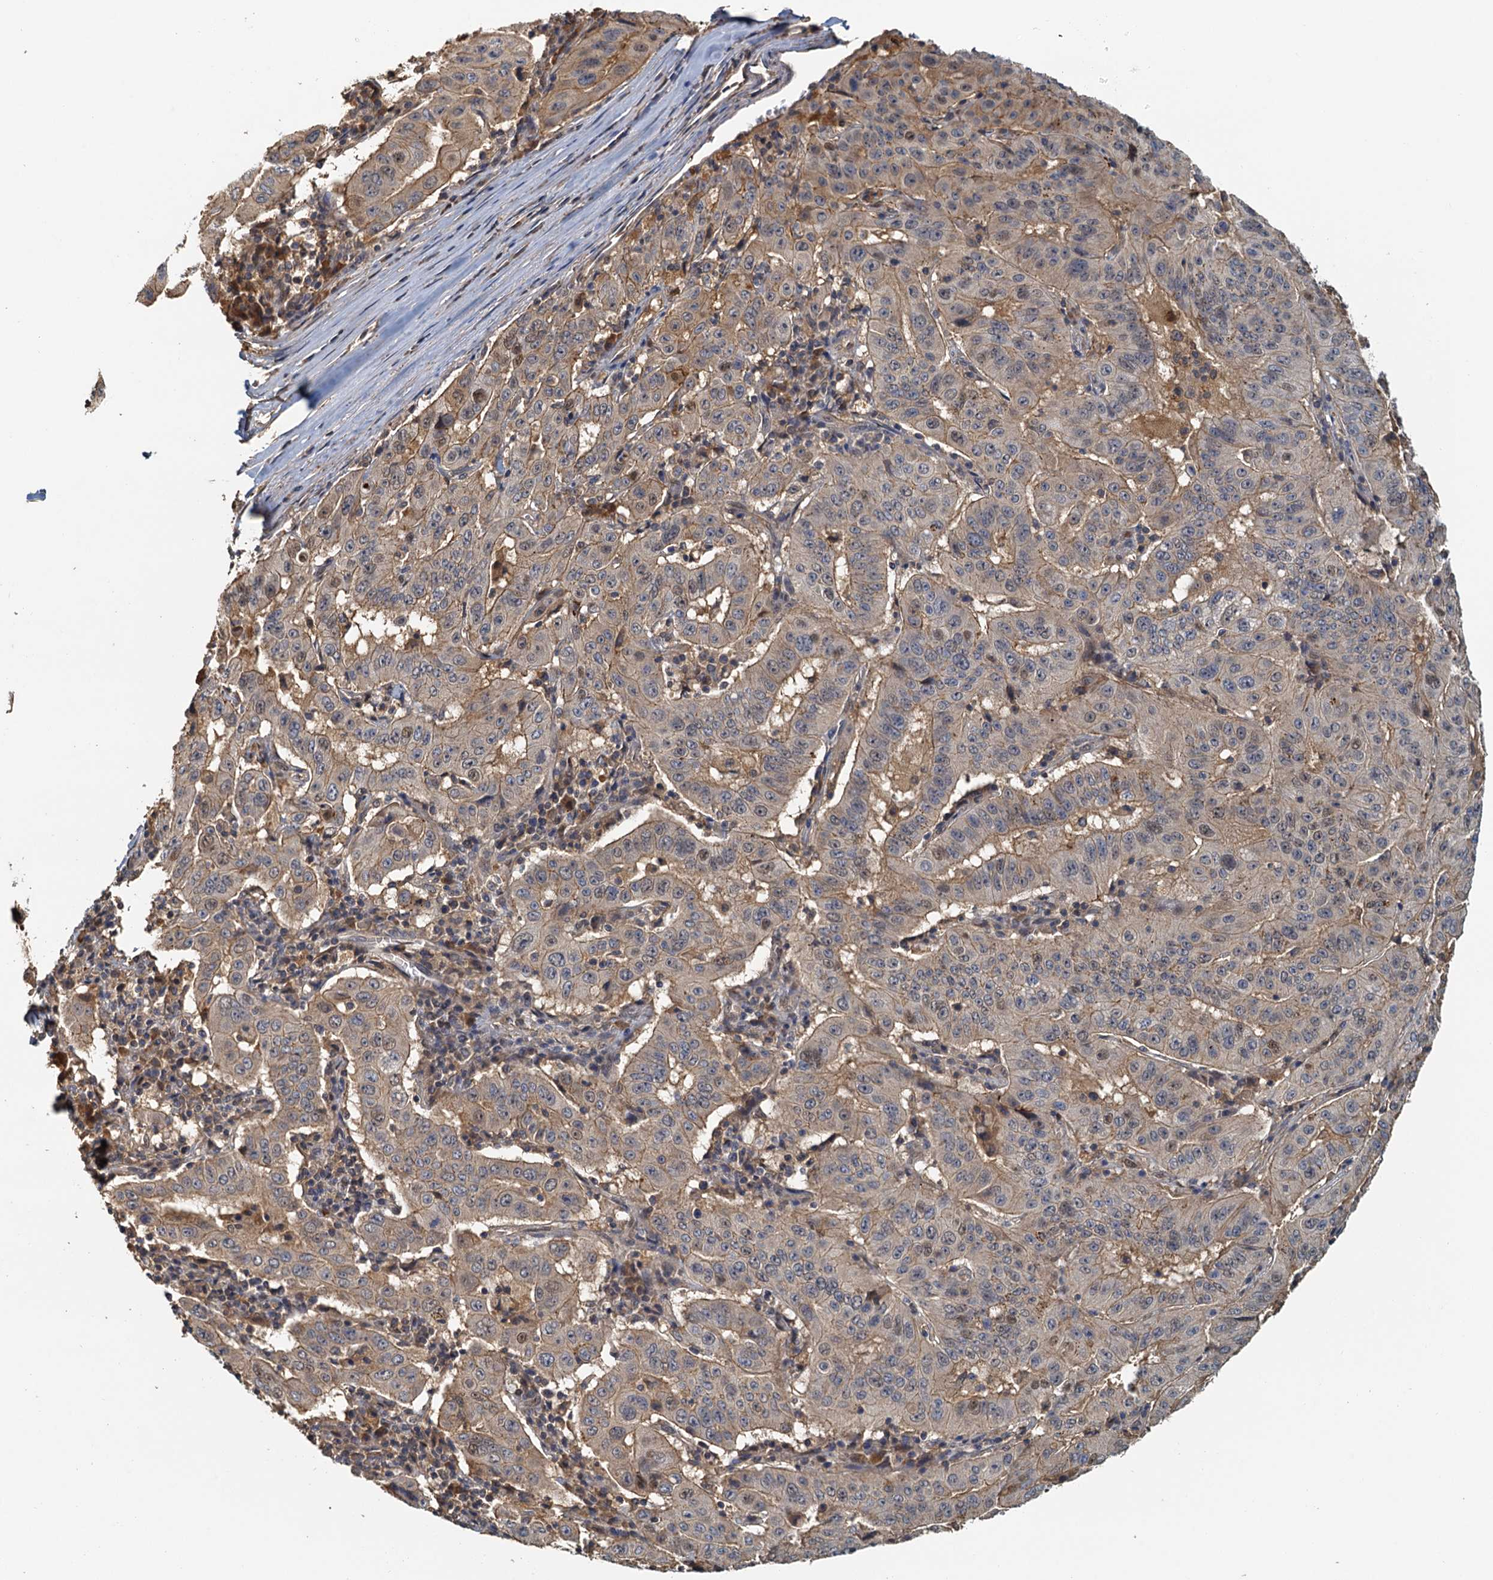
{"staining": {"intensity": "weak", "quantity": "25%-75%", "location": "cytoplasmic/membranous"}, "tissue": "pancreatic cancer", "cell_type": "Tumor cells", "image_type": "cancer", "snomed": [{"axis": "morphology", "description": "Adenocarcinoma, NOS"}, {"axis": "topography", "description": "Pancreas"}], "caption": "This photomicrograph demonstrates IHC staining of human adenocarcinoma (pancreatic), with low weak cytoplasmic/membranous expression in about 25%-75% of tumor cells.", "gene": "UBL7", "patient": {"sex": "male", "age": 63}}